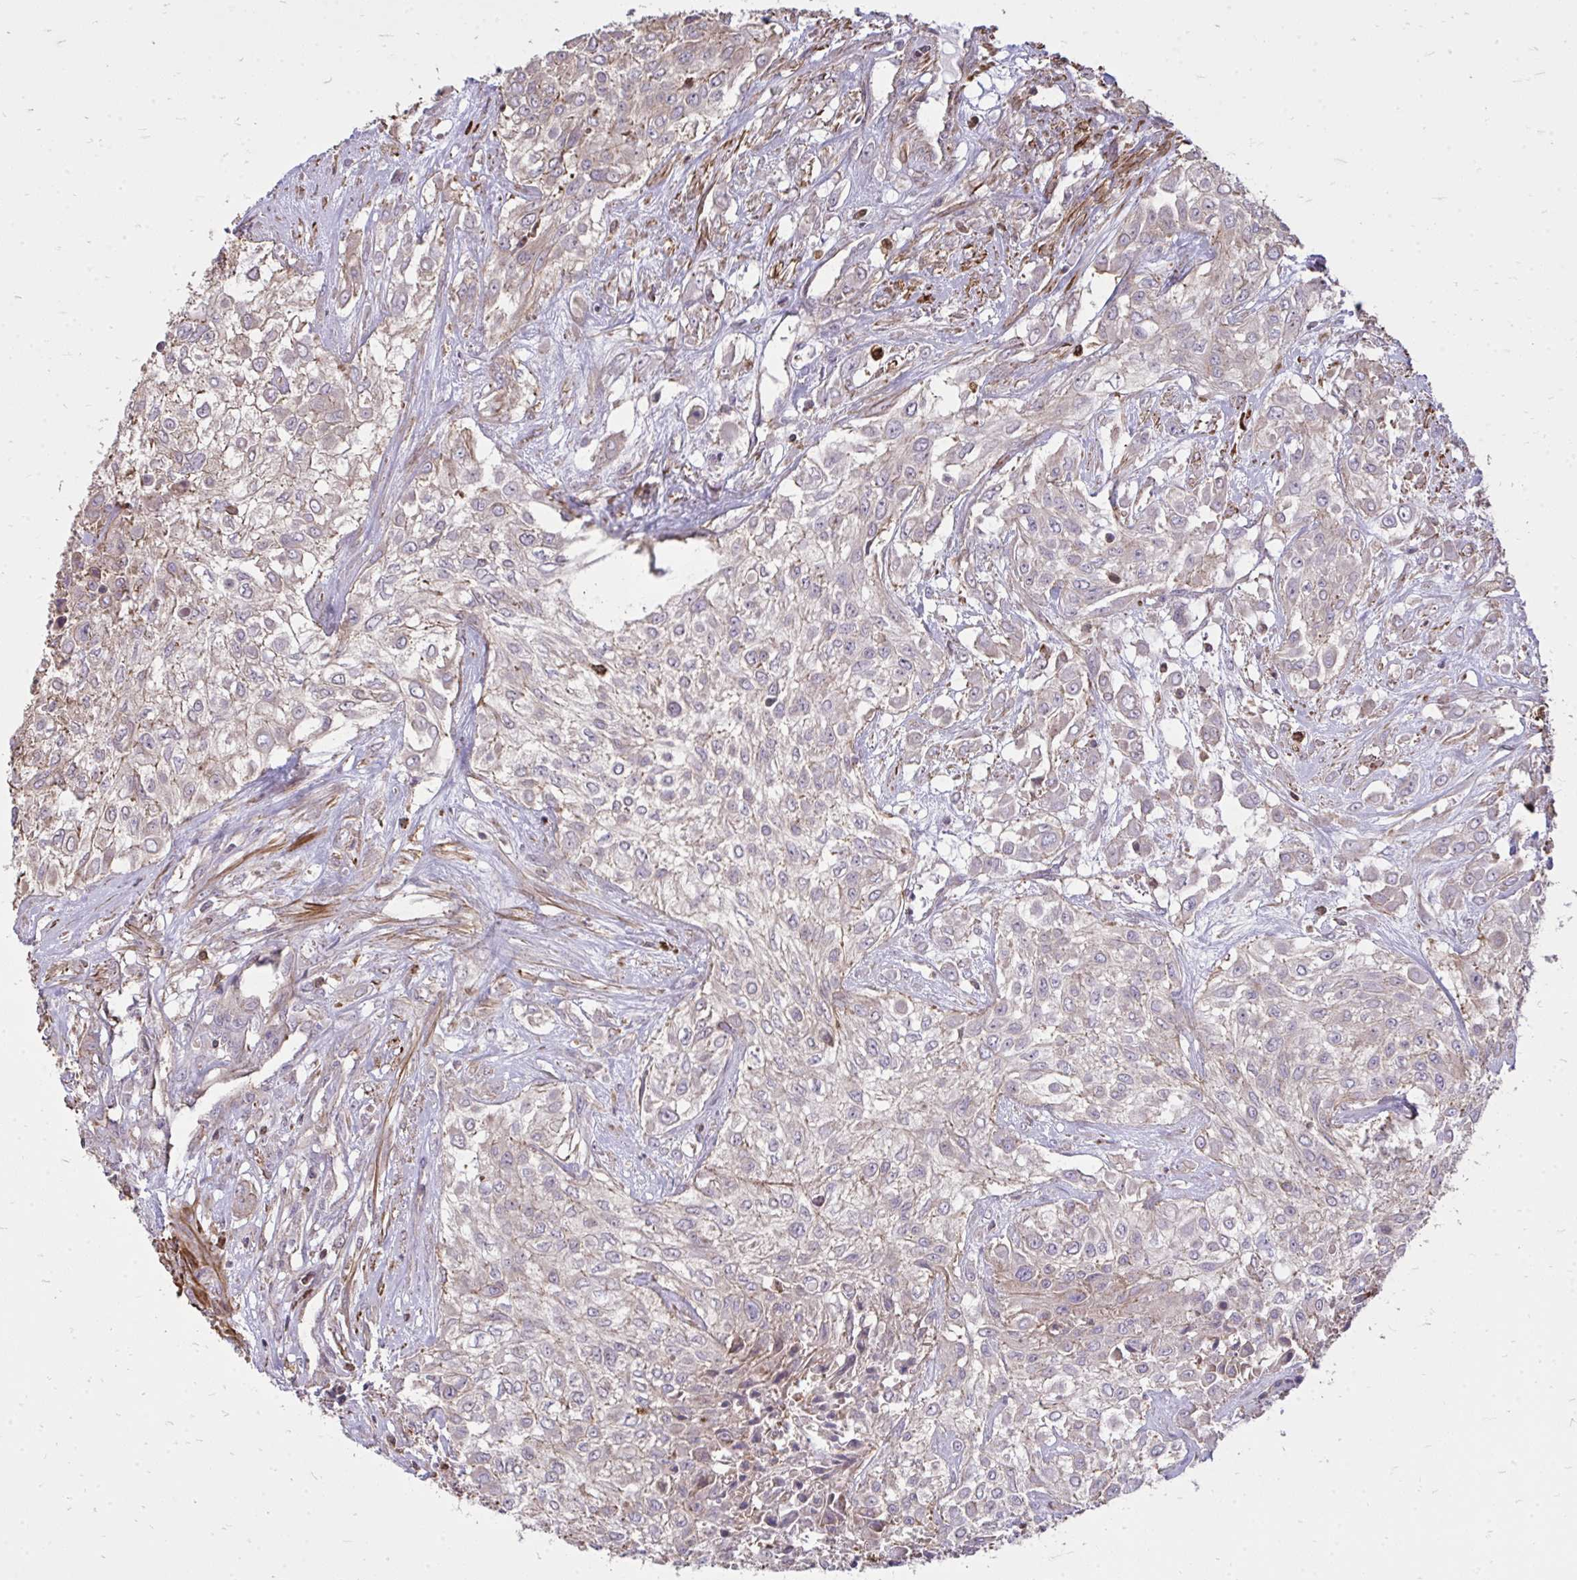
{"staining": {"intensity": "weak", "quantity": "25%-75%", "location": "cytoplasmic/membranous"}, "tissue": "urothelial cancer", "cell_type": "Tumor cells", "image_type": "cancer", "snomed": [{"axis": "morphology", "description": "Urothelial carcinoma, High grade"}, {"axis": "topography", "description": "Urinary bladder"}], "caption": "Protein staining of high-grade urothelial carcinoma tissue shows weak cytoplasmic/membranous expression in approximately 25%-75% of tumor cells.", "gene": "SLC7A5", "patient": {"sex": "male", "age": 67}}